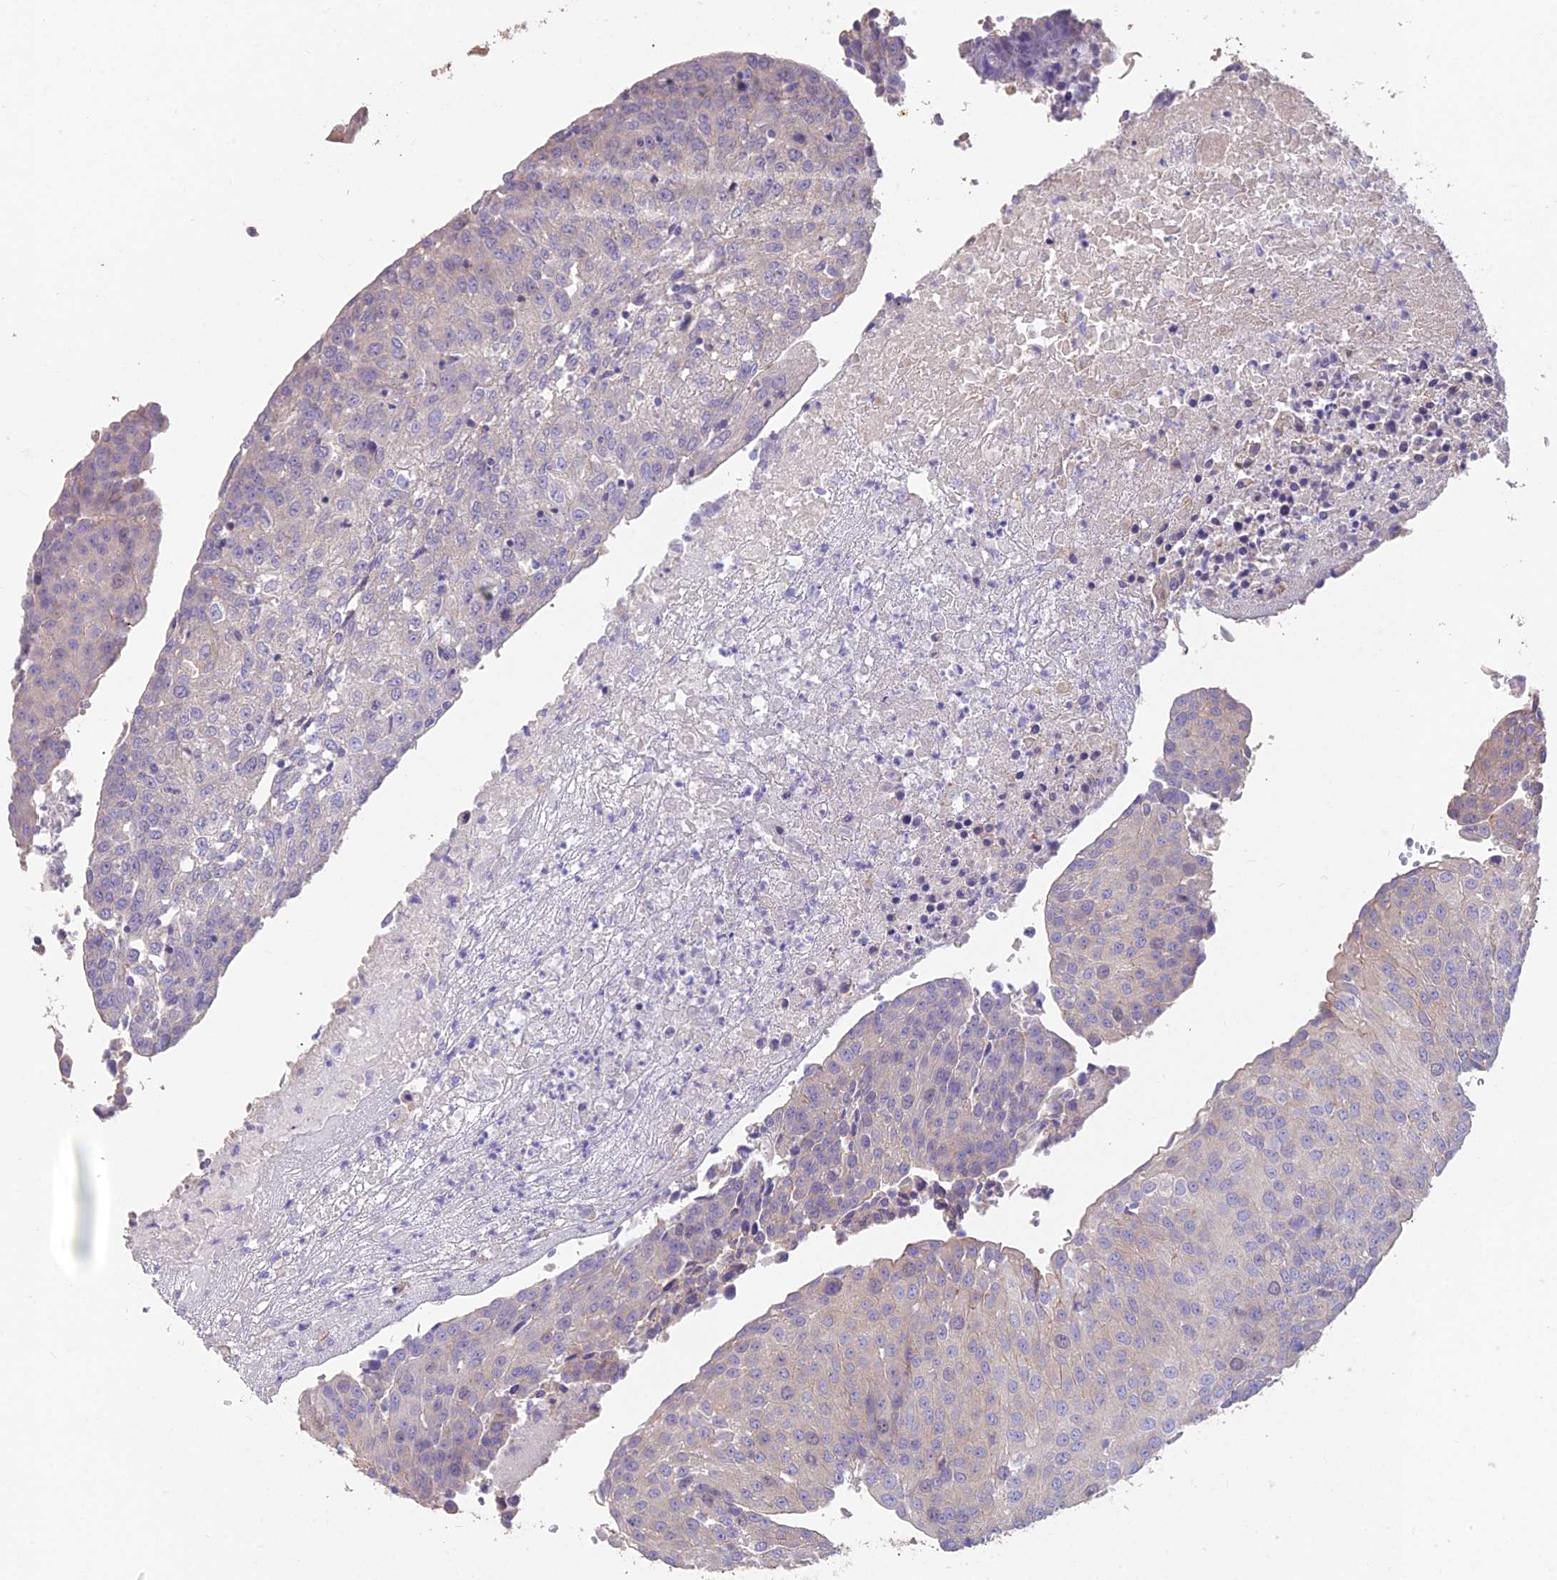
{"staining": {"intensity": "negative", "quantity": "none", "location": "none"}, "tissue": "urothelial cancer", "cell_type": "Tumor cells", "image_type": "cancer", "snomed": [{"axis": "morphology", "description": "Urothelial carcinoma, High grade"}, {"axis": "topography", "description": "Urinary bladder"}], "caption": "Tumor cells are negative for brown protein staining in high-grade urothelial carcinoma. The staining is performed using DAB brown chromogen with nuclei counter-stained in using hematoxylin.", "gene": "FAM168B", "patient": {"sex": "female", "age": 85}}